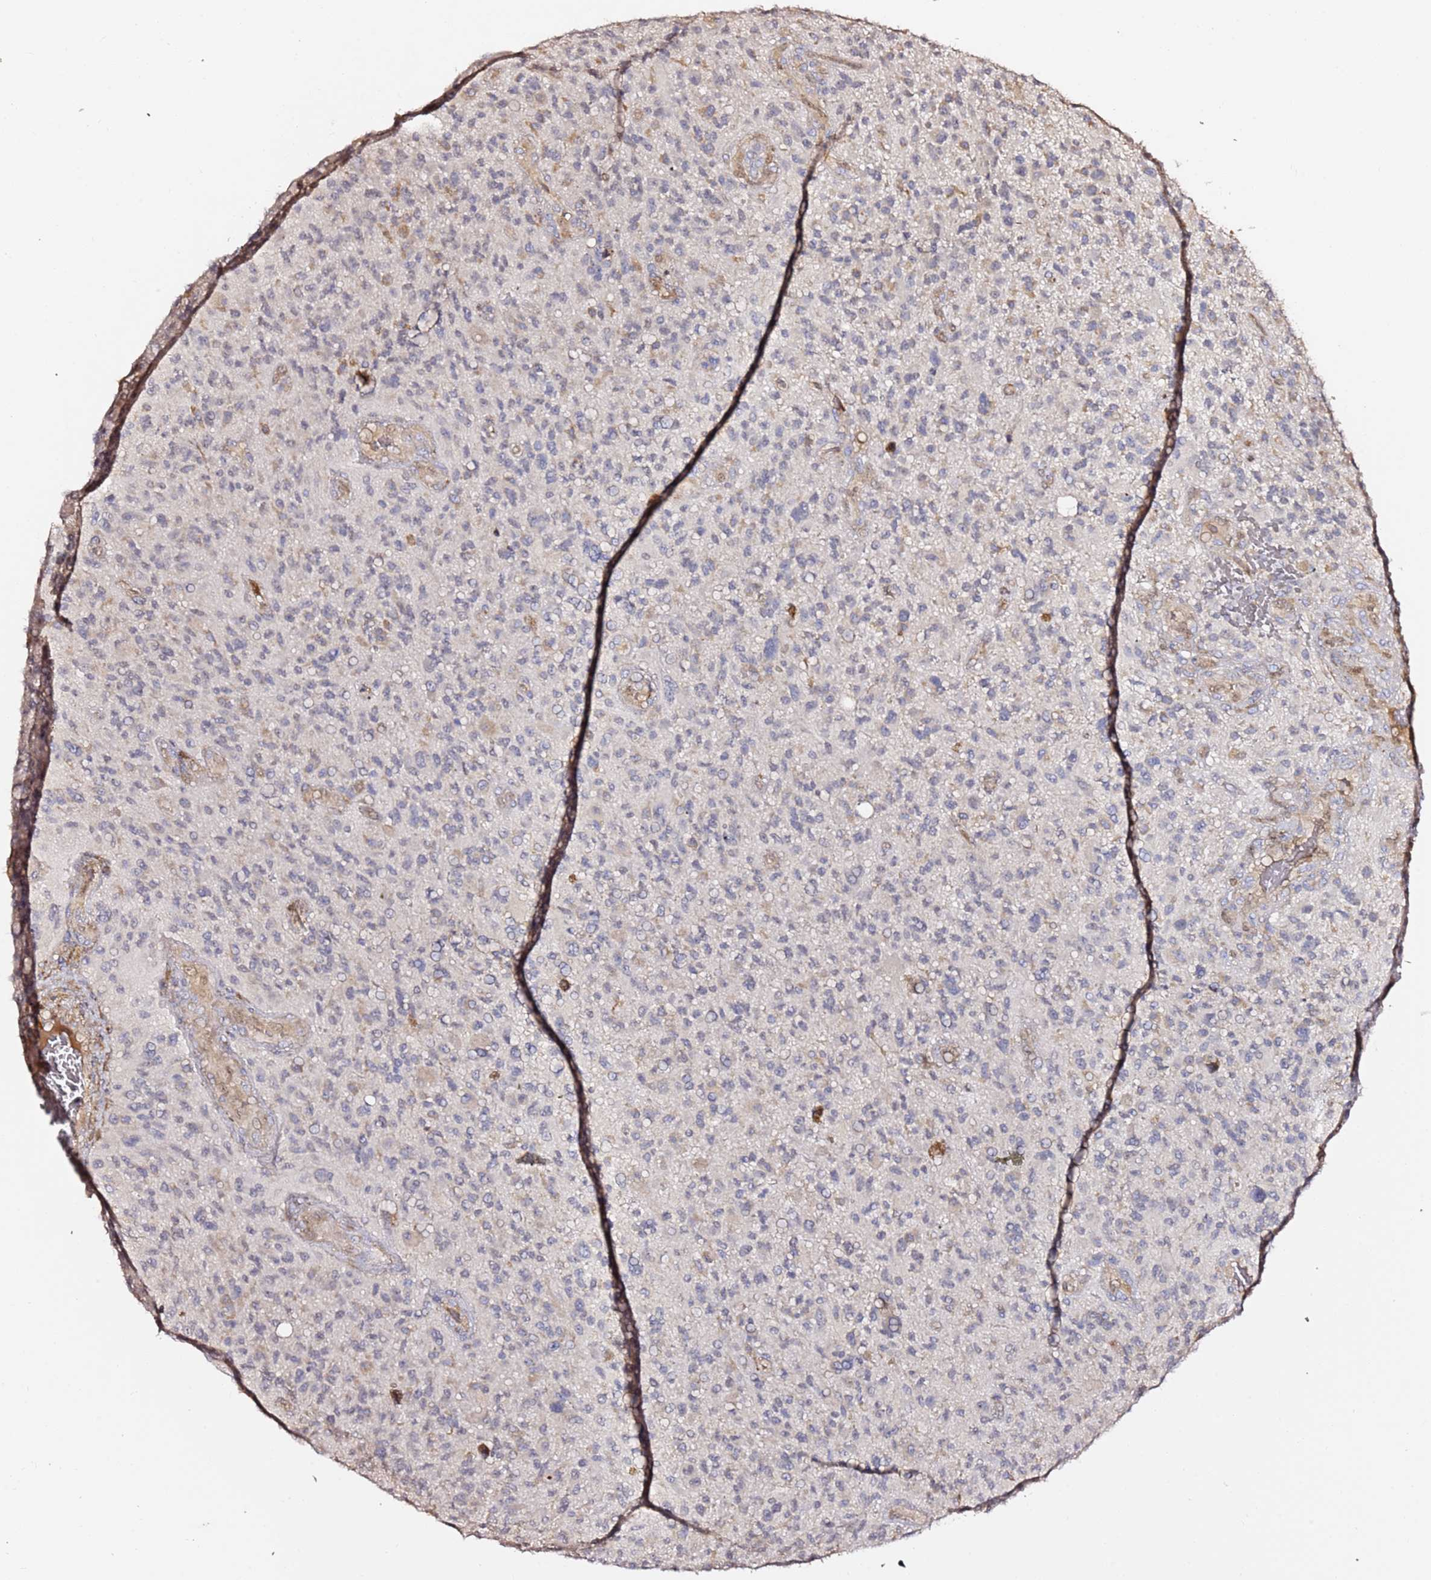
{"staining": {"intensity": "negative", "quantity": "none", "location": "none"}, "tissue": "glioma", "cell_type": "Tumor cells", "image_type": "cancer", "snomed": [{"axis": "morphology", "description": "Glioma, malignant, High grade"}, {"axis": "topography", "description": "Brain"}], "caption": "This is a histopathology image of immunohistochemistry (IHC) staining of malignant glioma (high-grade), which shows no expression in tumor cells.", "gene": "HSD17B7", "patient": {"sex": "male", "age": 47}}